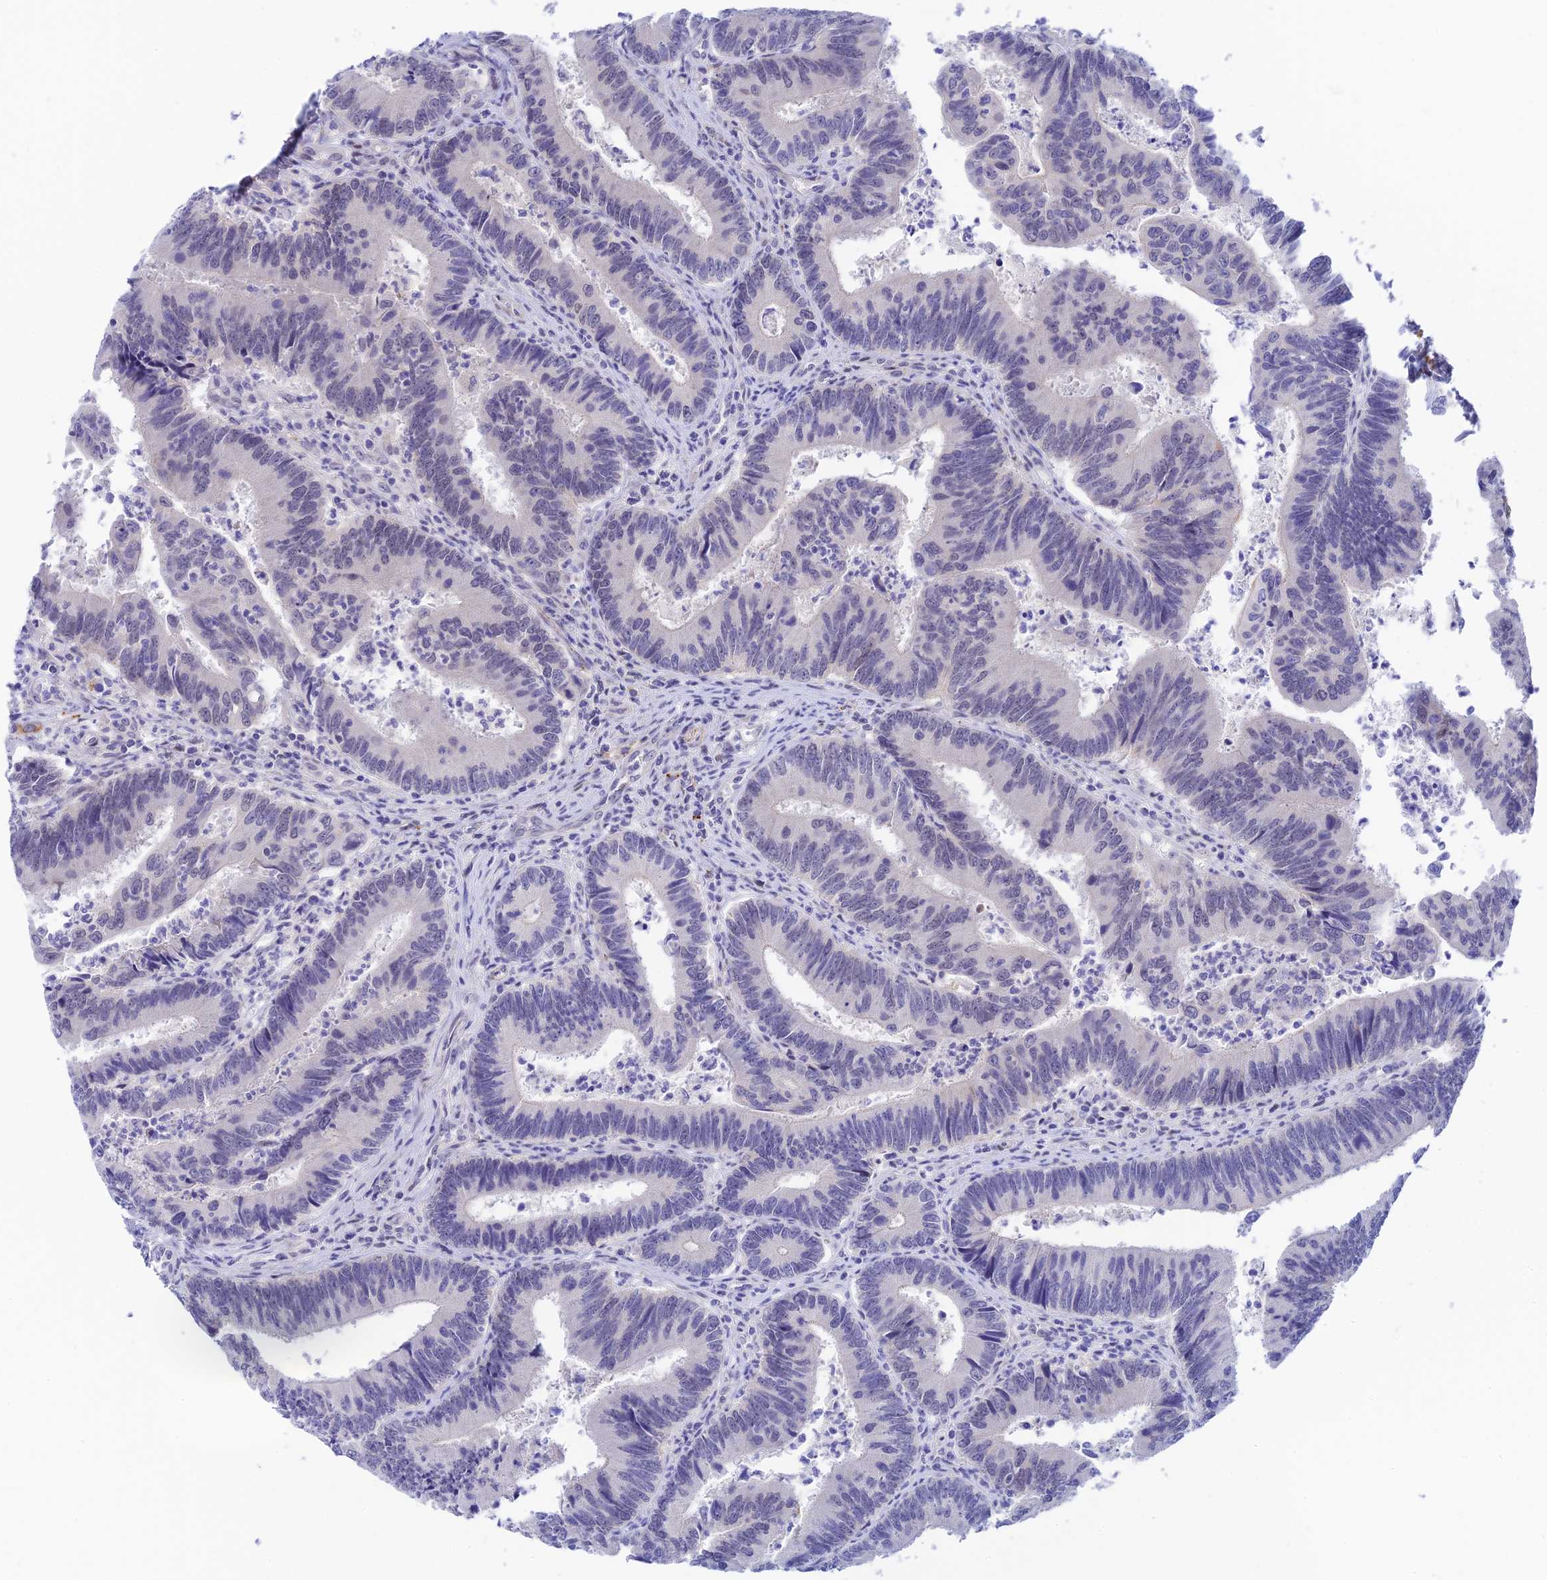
{"staining": {"intensity": "negative", "quantity": "none", "location": "none"}, "tissue": "colorectal cancer", "cell_type": "Tumor cells", "image_type": "cancer", "snomed": [{"axis": "morphology", "description": "Adenocarcinoma, NOS"}, {"axis": "topography", "description": "Colon"}], "caption": "The micrograph exhibits no staining of tumor cells in colorectal cancer.", "gene": "RASGEF1B", "patient": {"sex": "female", "age": 67}}